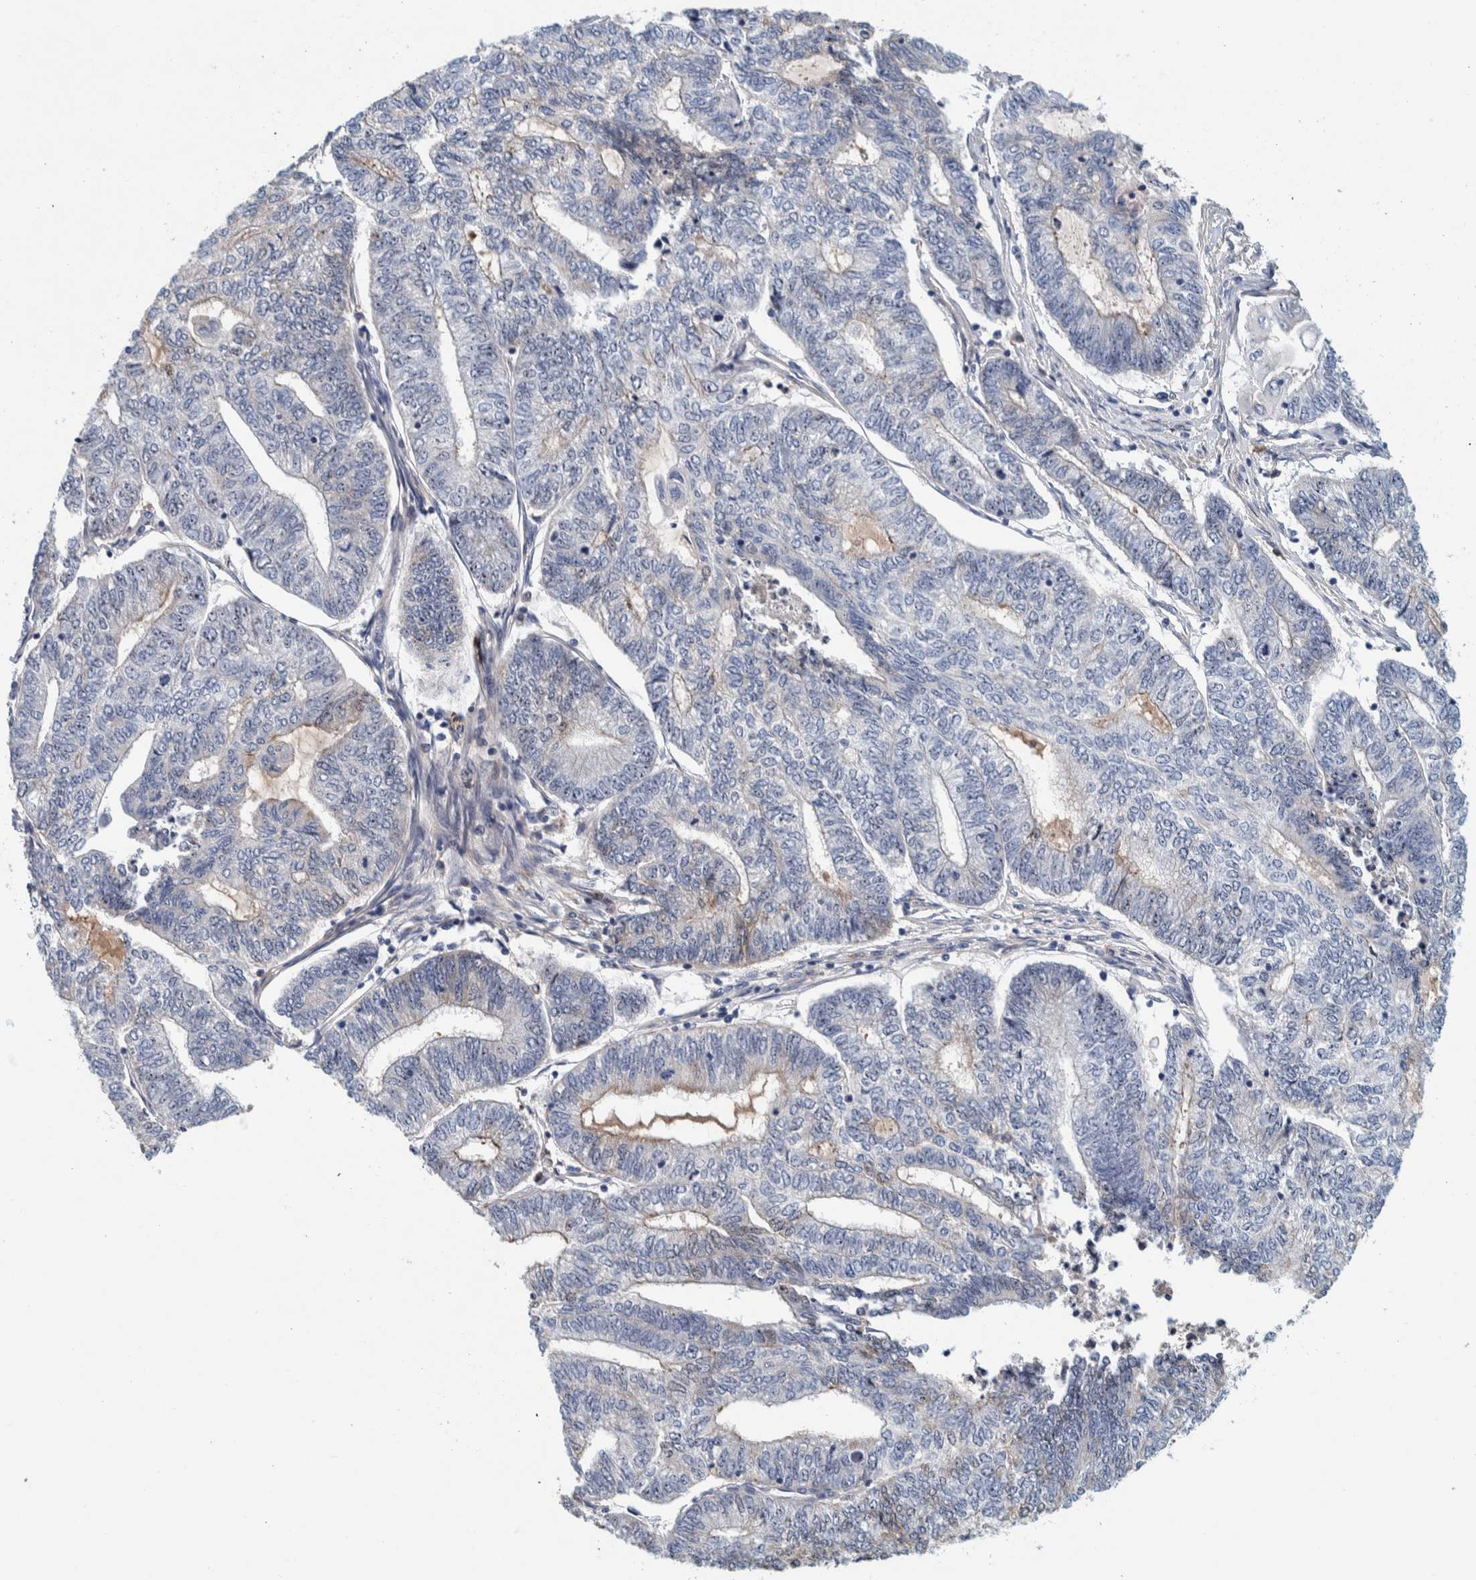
{"staining": {"intensity": "negative", "quantity": "none", "location": "none"}, "tissue": "endometrial cancer", "cell_type": "Tumor cells", "image_type": "cancer", "snomed": [{"axis": "morphology", "description": "Adenocarcinoma, NOS"}, {"axis": "topography", "description": "Uterus"}, {"axis": "topography", "description": "Endometrium"}], "caption": "Immunohistochemistry of human endometrial adenocarcinoma reveals no expression in tumor cells. (Stains: DAB IHC with hematoxylin counter stain, Microscopy: brightfield microscopy at high magnification).", "gene": "NOL11", "patient": {"sex": "female", "age": 70}}